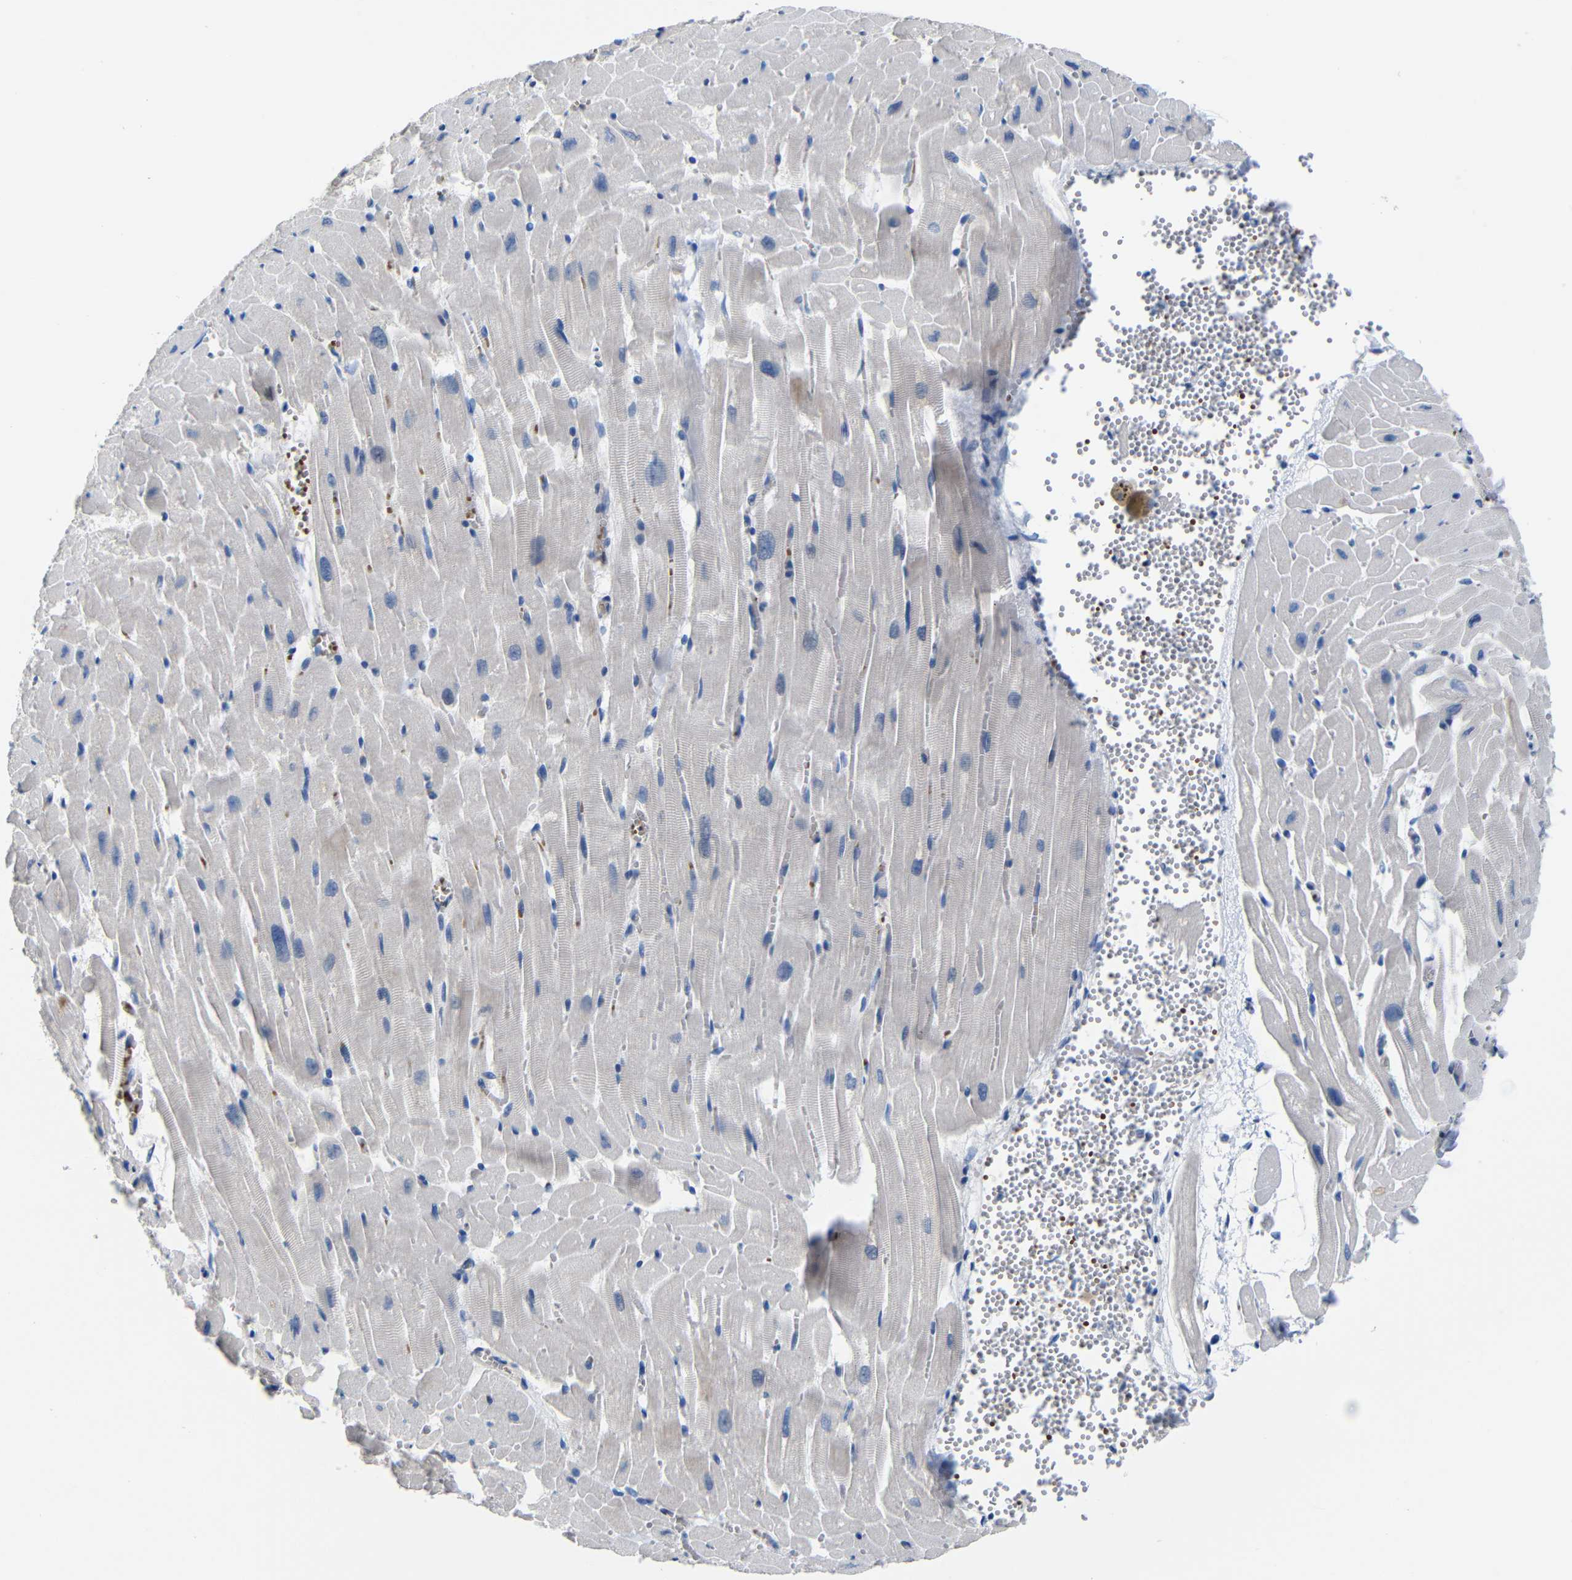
{"staining": {"intensity": "negative", "quantity": "none", "location": "none"}, "tissue": "heart muscle", "cell_type": "Cardiomyocytes", "image_type": "normal", "snomed": [{"axis": "morphology", "description": "Normal tissue, NOS"}, {"axis": "topography", "description": "Heart"}], "caption": "Heart muscle stained for a protein using immunohistochemistry shows no positivity cardiomyocytes.", "gene": "TBC1D32", "patient": {"sex": "female", "age": 19}}